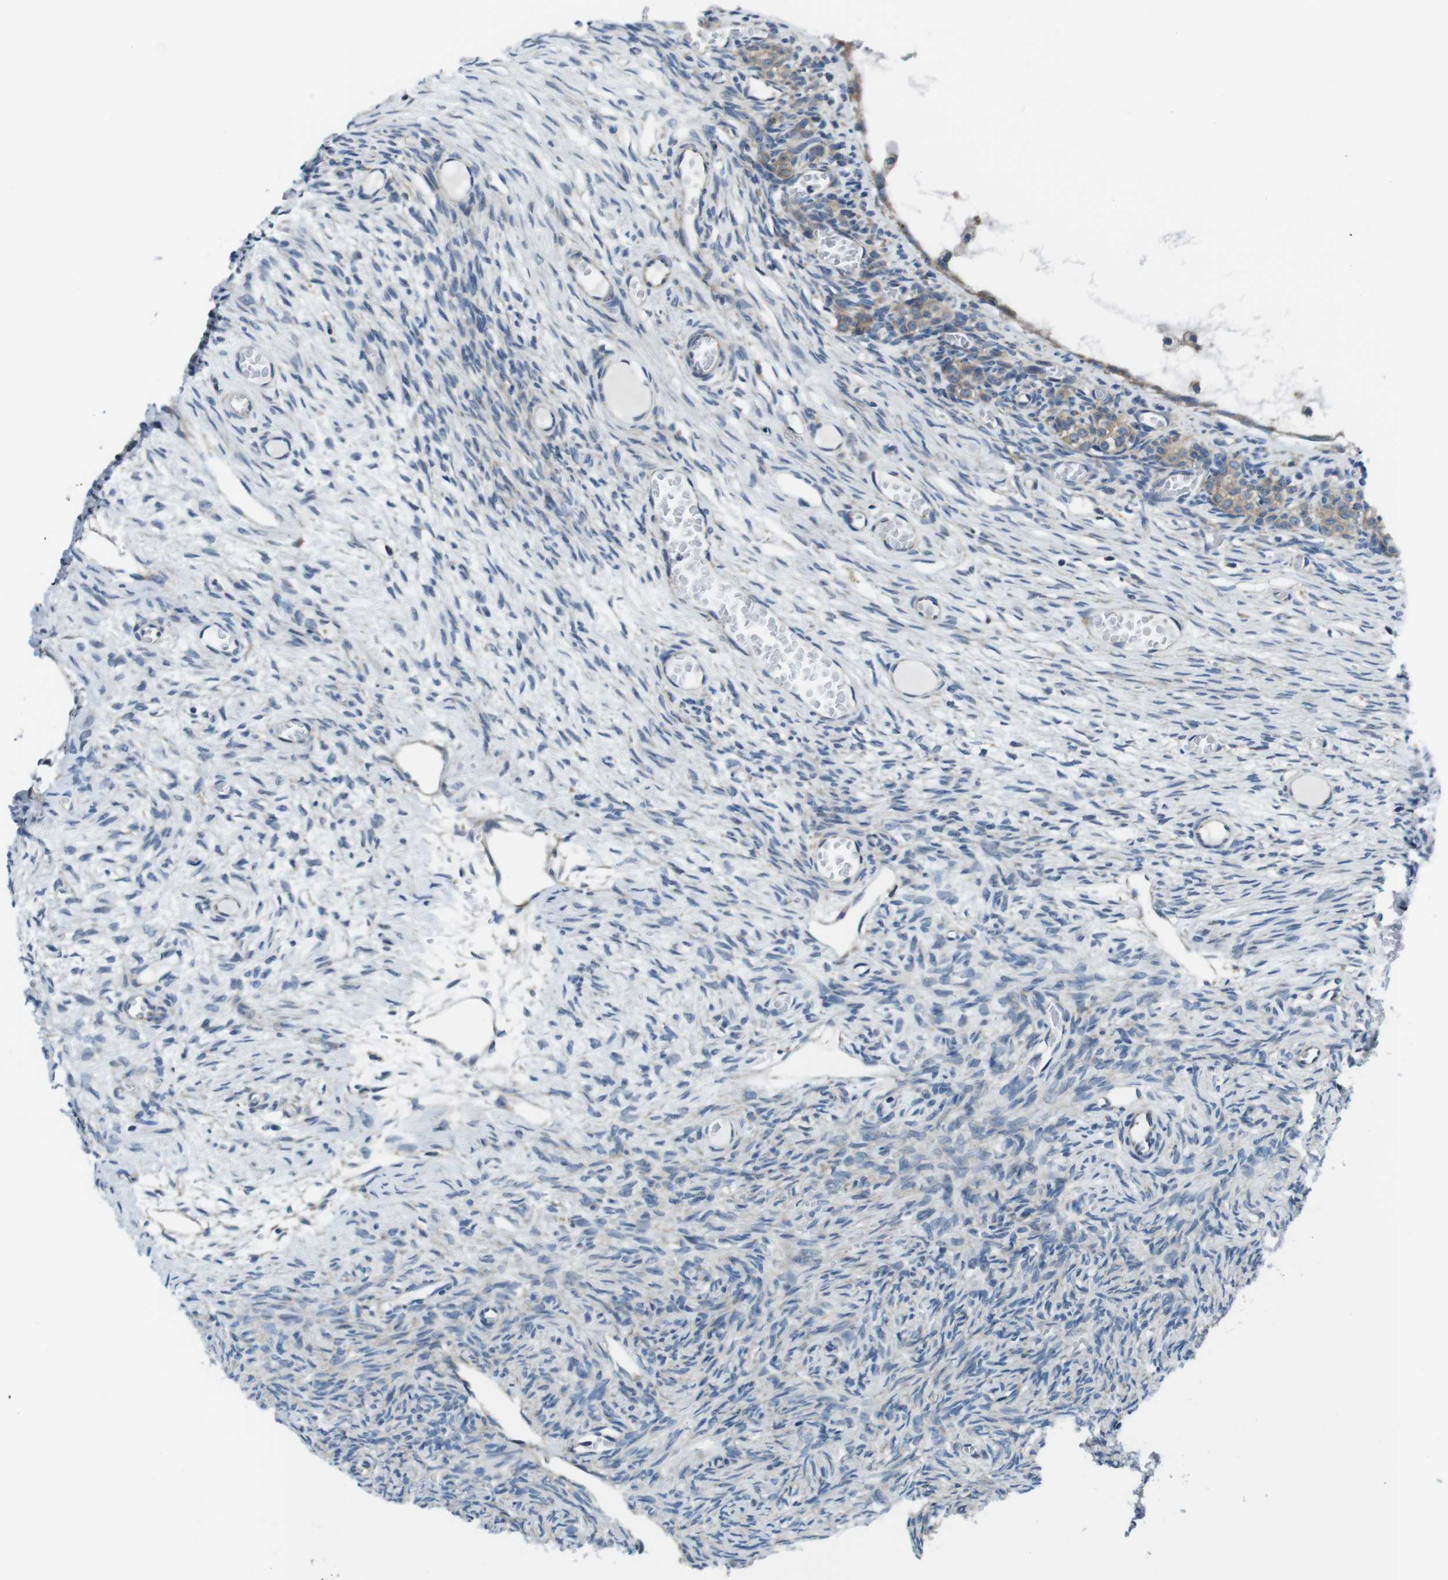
{"staining": {"intensity": "weak", "quantity": ">75%", "location": "cytoplasmic/membranous"}, "tissue": "ovary", "cell_type": "Follicle cells", "image_type": "normal", "snomed": [{"axis": "morphology", "description": "Normal tissue, NOS"}, {"axis": "topography", "description": "Ovary"}], "caption": "Ovary stained for a protein shows weak cytoplasmic/membranous positivity in follicle cells. Nuclei are stained in blue.", "gene": "EIF2B5", "patient": {"sex": "female", "age": 27}}